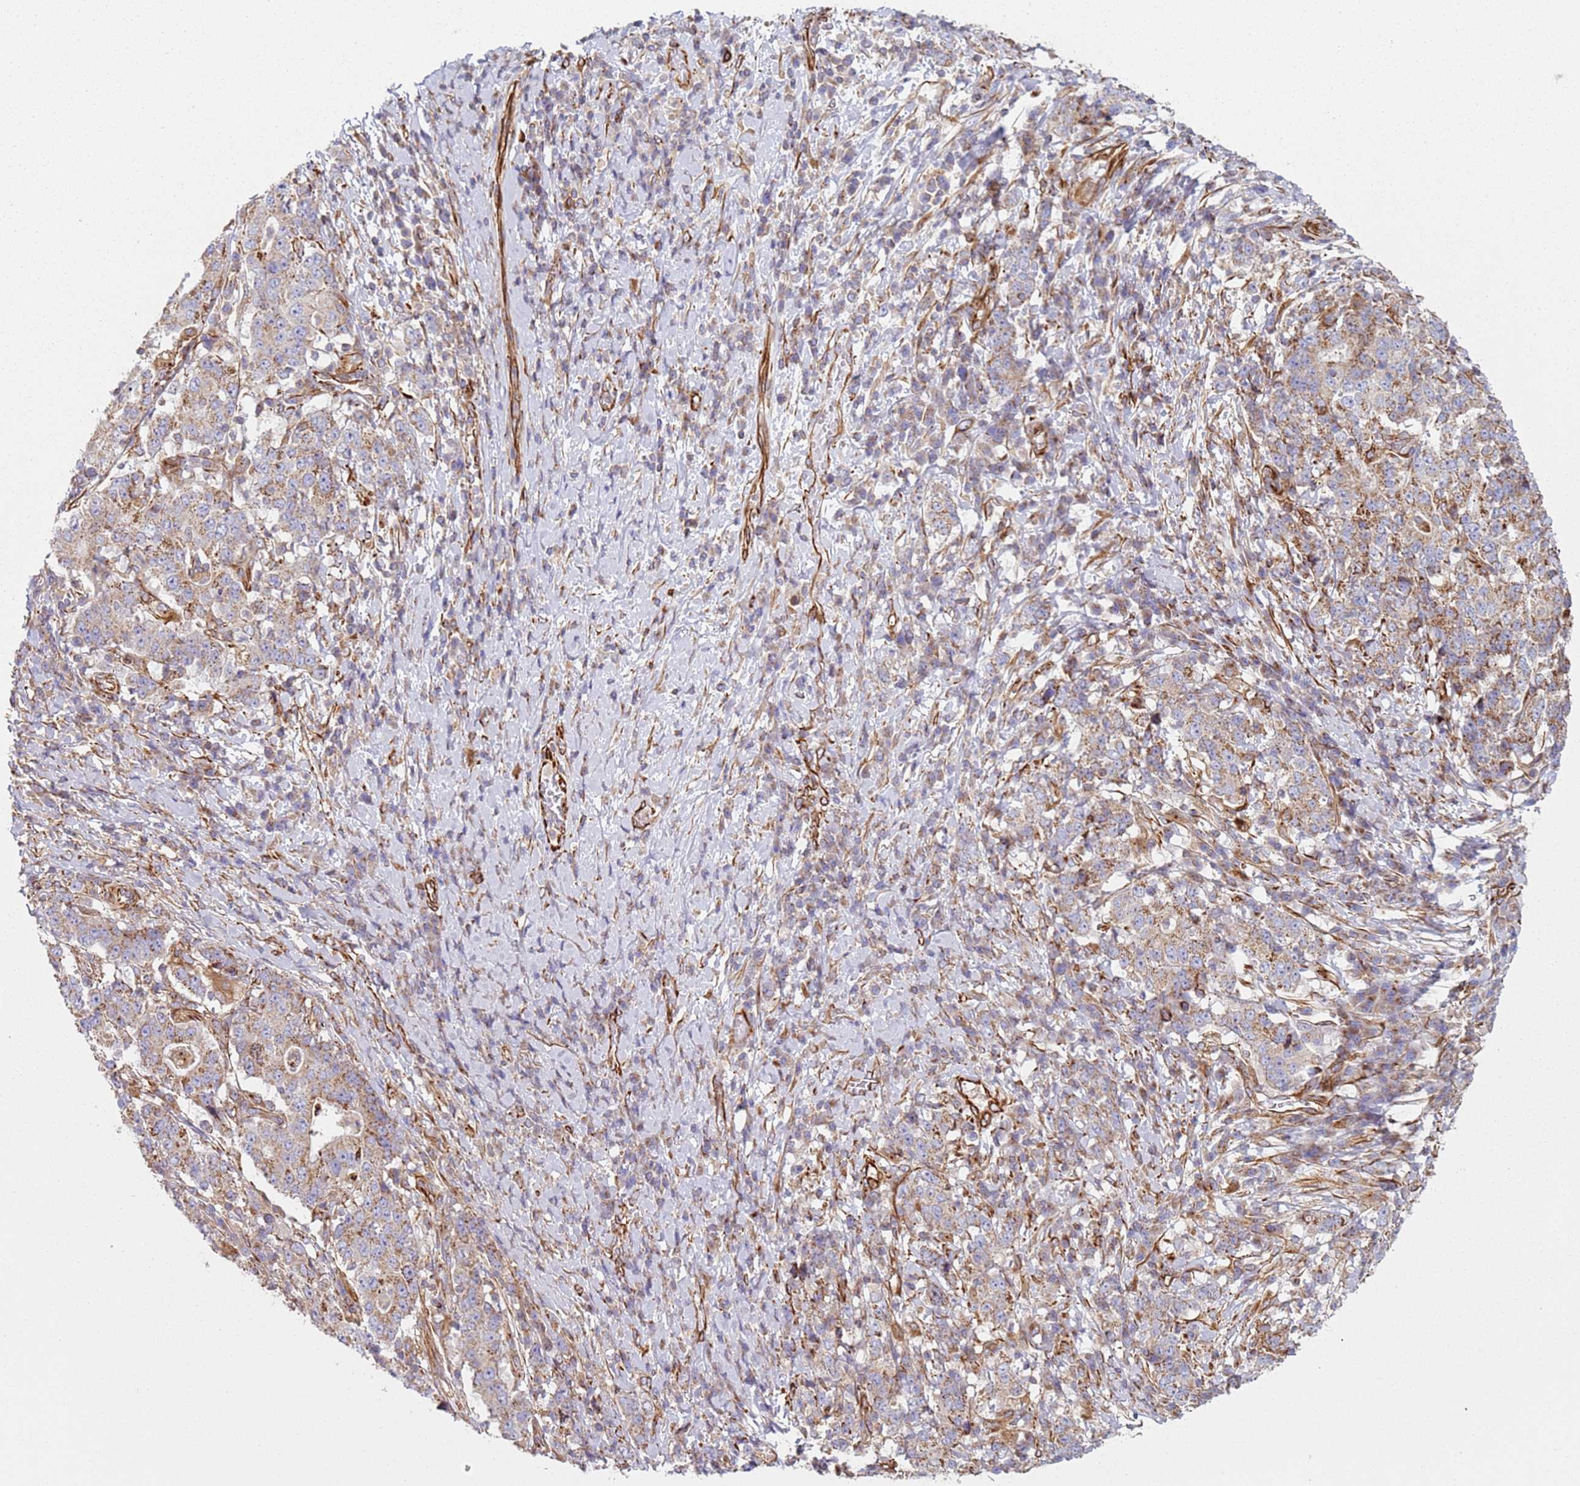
{"staining": {"intensity": "weak", "quantity": ">75%", "location": "cytoplasmic/membranous"}, "tissue": "stomach cancer", "cell_type": "Tumor cells", "image_type": "cancer", "snomed": [{"axis": "morphology", "description": "Normal tissue, NOS"}, {"axis": "morphology", "description": "Adenocarcinoma, NOS"}, {"axis": "topography", "description": "Stomach, upper"}, {"axis": "topography", "description": "Stomach"}], "caption": "The micrograph displays immunohistochemical staining of stomach cancer. There is weak cytoplasmic/membranous staining is seen in about >75% of tumor cells.", "gene": "SNAPIN", "patient": {"sex": "male", "age": 59}}